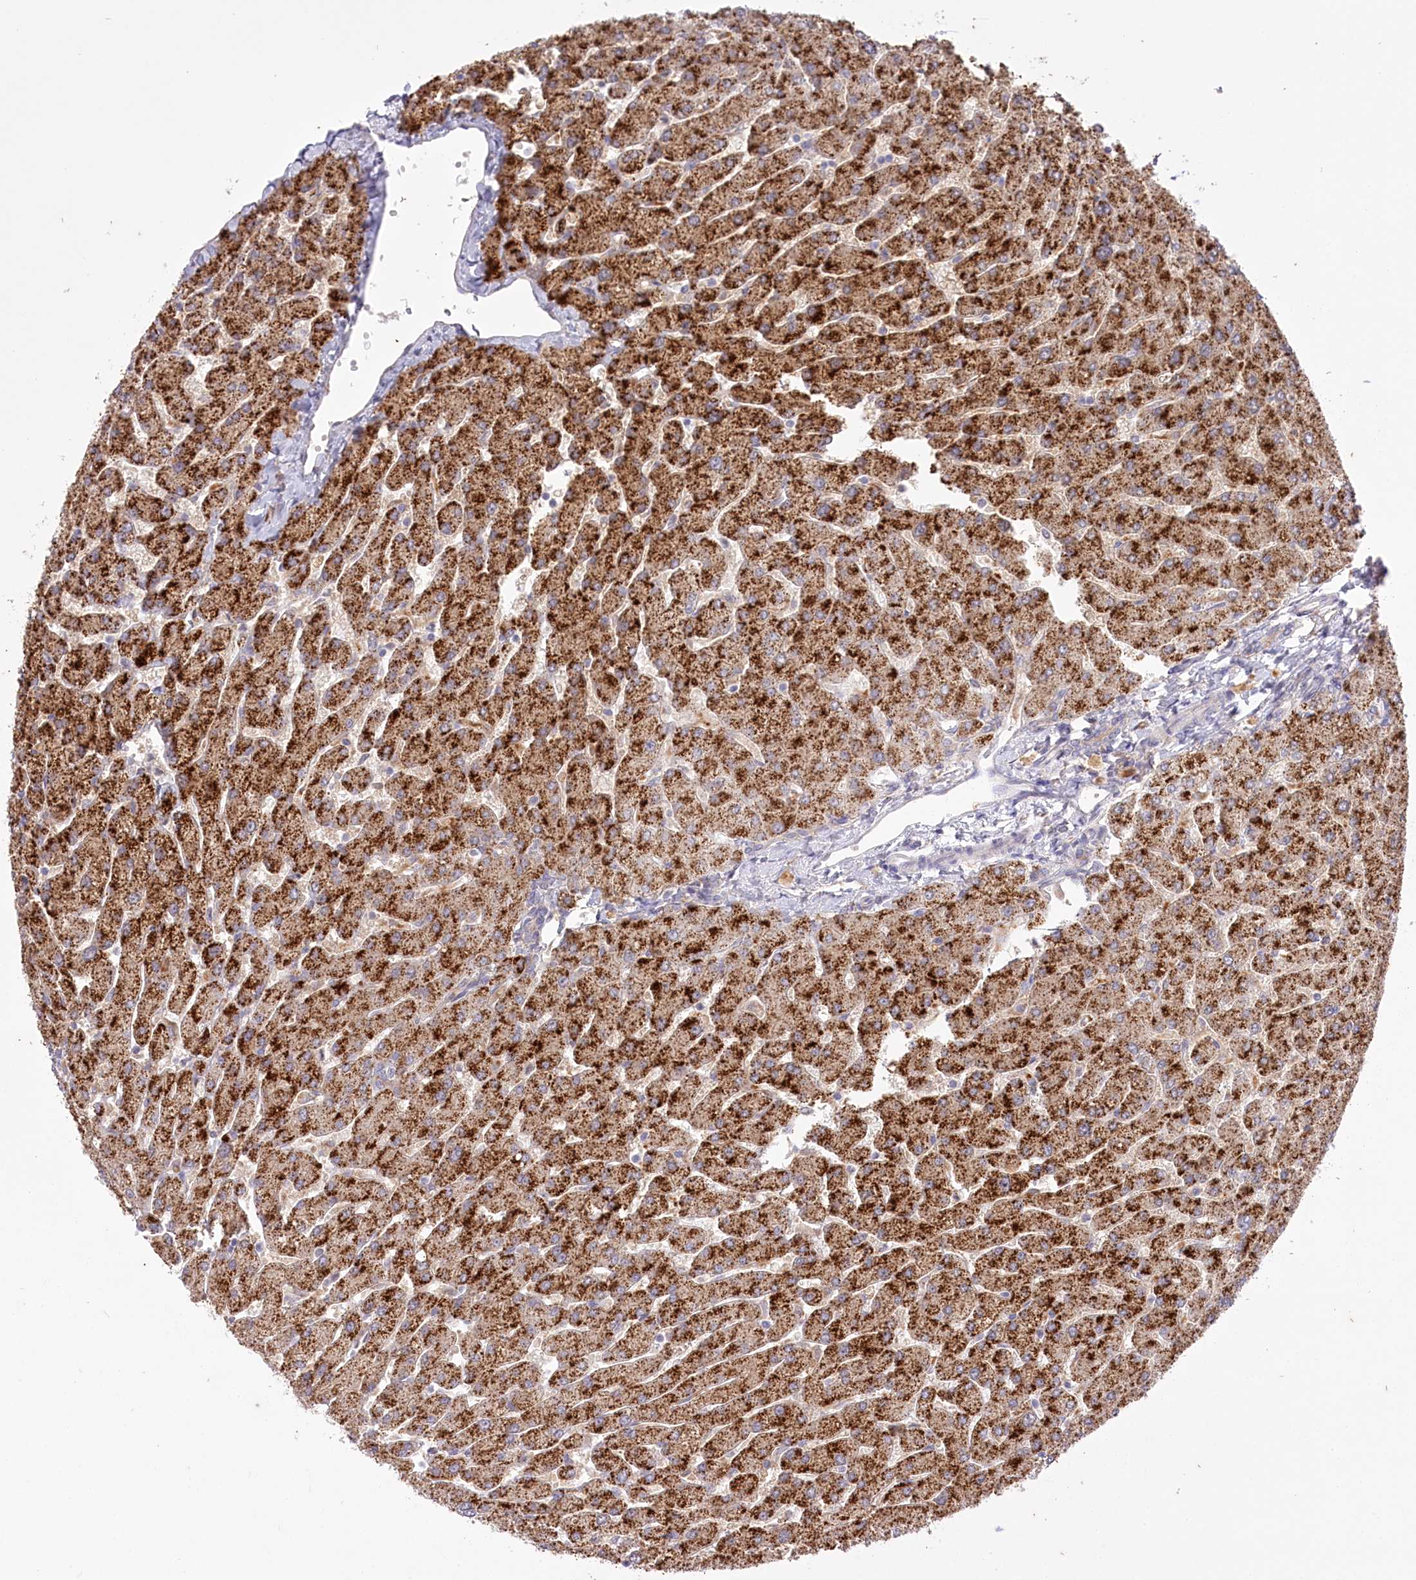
{"staining": {"intensity": "moderate", "quantity": "<25%", "location": "cytoplasmic/membranous"}, "tissue": "liver", "cell_type": "Cholangiocytes", "image_type": "normal", "snomed": [{"axis": "morphology", "description": "Normal tissue, NOS"}, {"axis": "topography", "description": "Liver"}], "caption": "Immunohistochemistry (DAB (3,3'-diaminobenzidine)) staining of benign human liver reveals moderate cytoplasmic/membranous protein staining in about <25% of cholangiocytes.", "gene": "BEND7", "patient": {"sex": "male", "age": 55}}